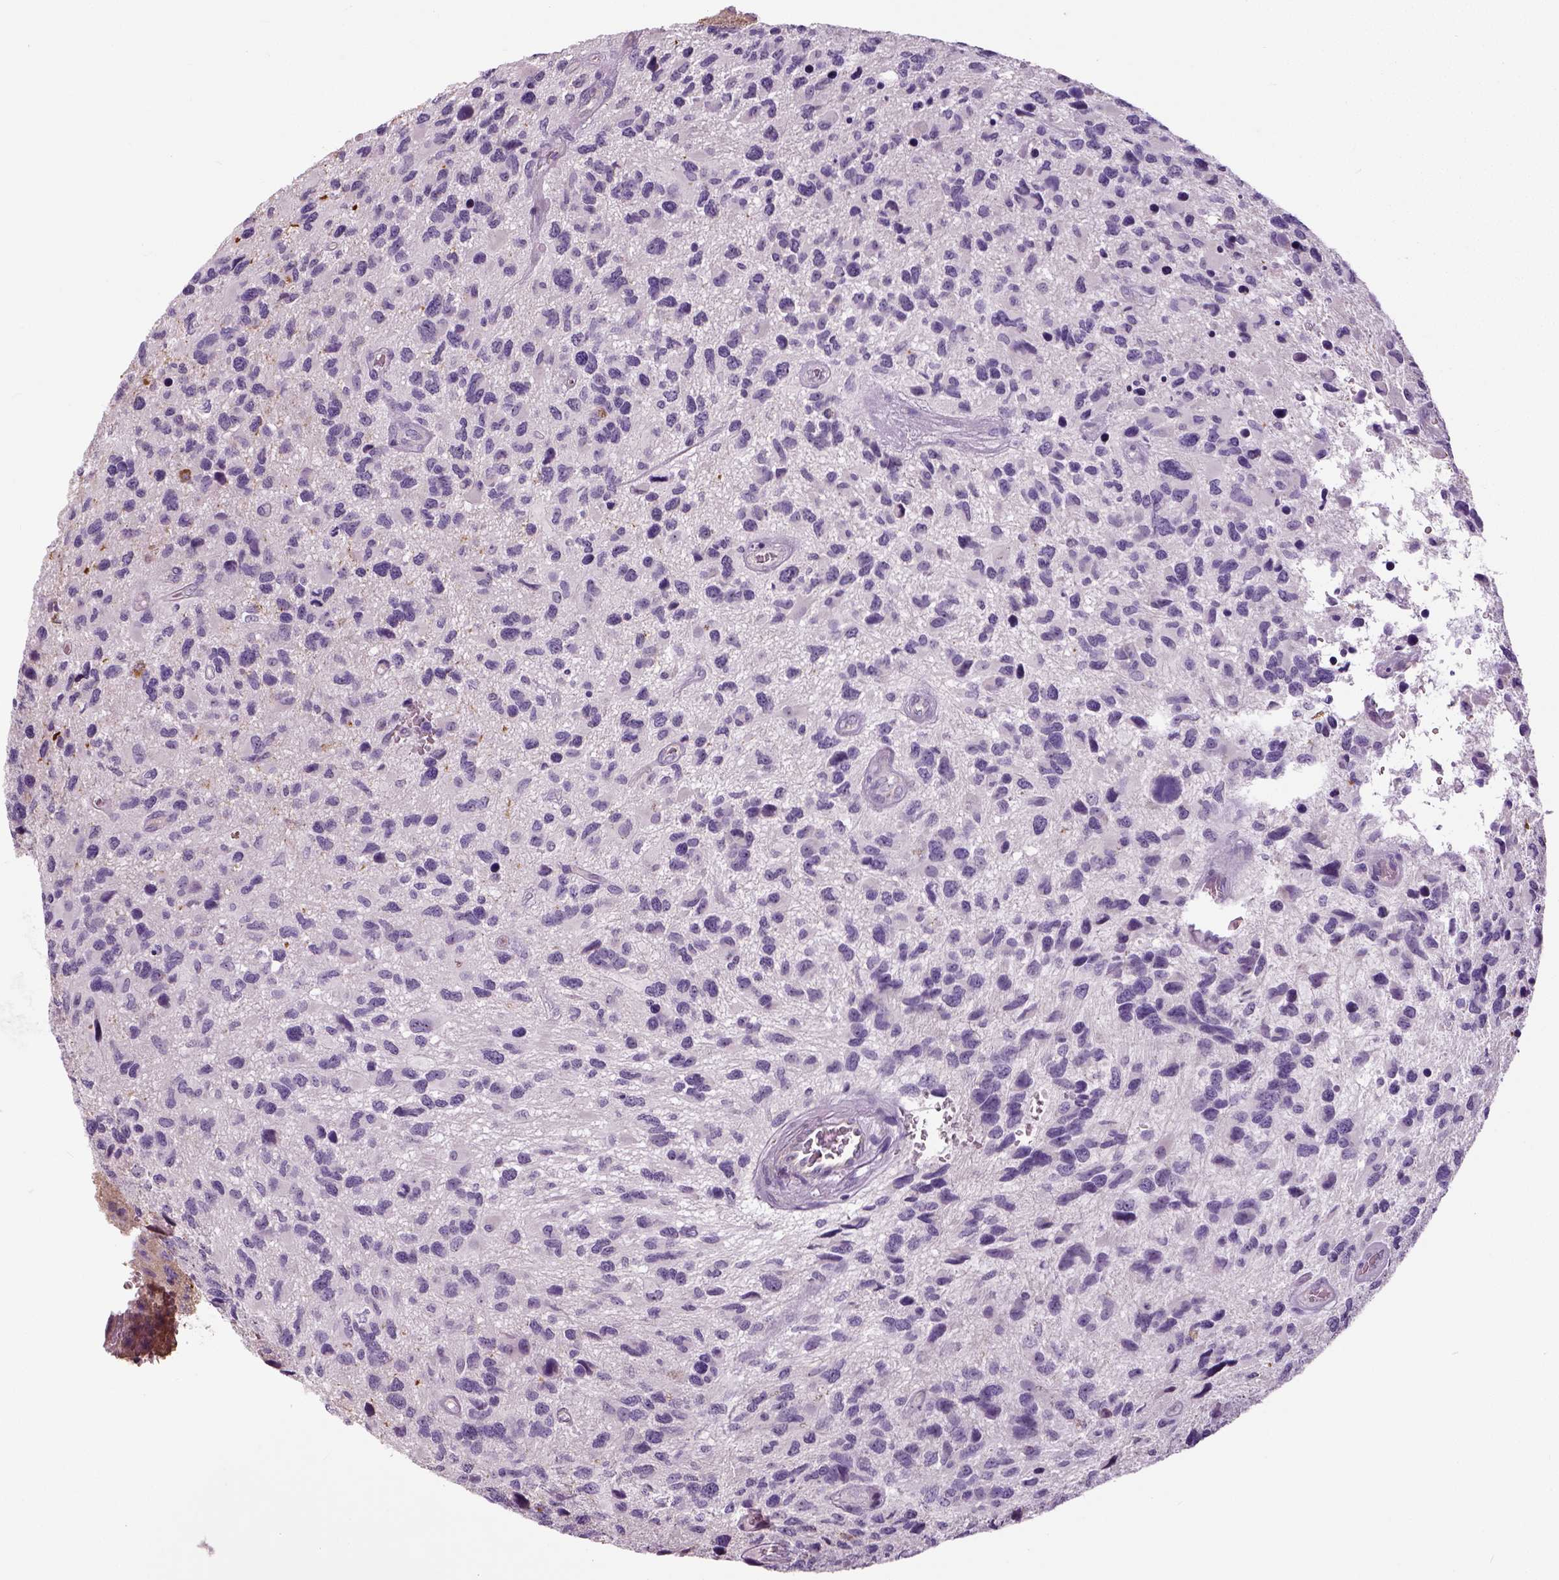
{"staining": {"intensity": "negative", "quantity": "none", "location": "none"}, "tissue": "glioma", "cell_type": "Tumor cells", "image_type": "cancer", "snomed": [{"axis": "morphology", "description": "Glioma, malignant, NOS"}, {"axis": "morphology", "description": "Glioma, malignant, High grade"}, {"axis": "topography", "description": "Brain"}], "caption": "Immunohistochemistry photomicrograph of neoplastic tissue: human glioma stained with DAB shows no significant protein expression in tumor cells.", "gene": "NECAB1", "patient": {"sex": "female", "age": 71}}